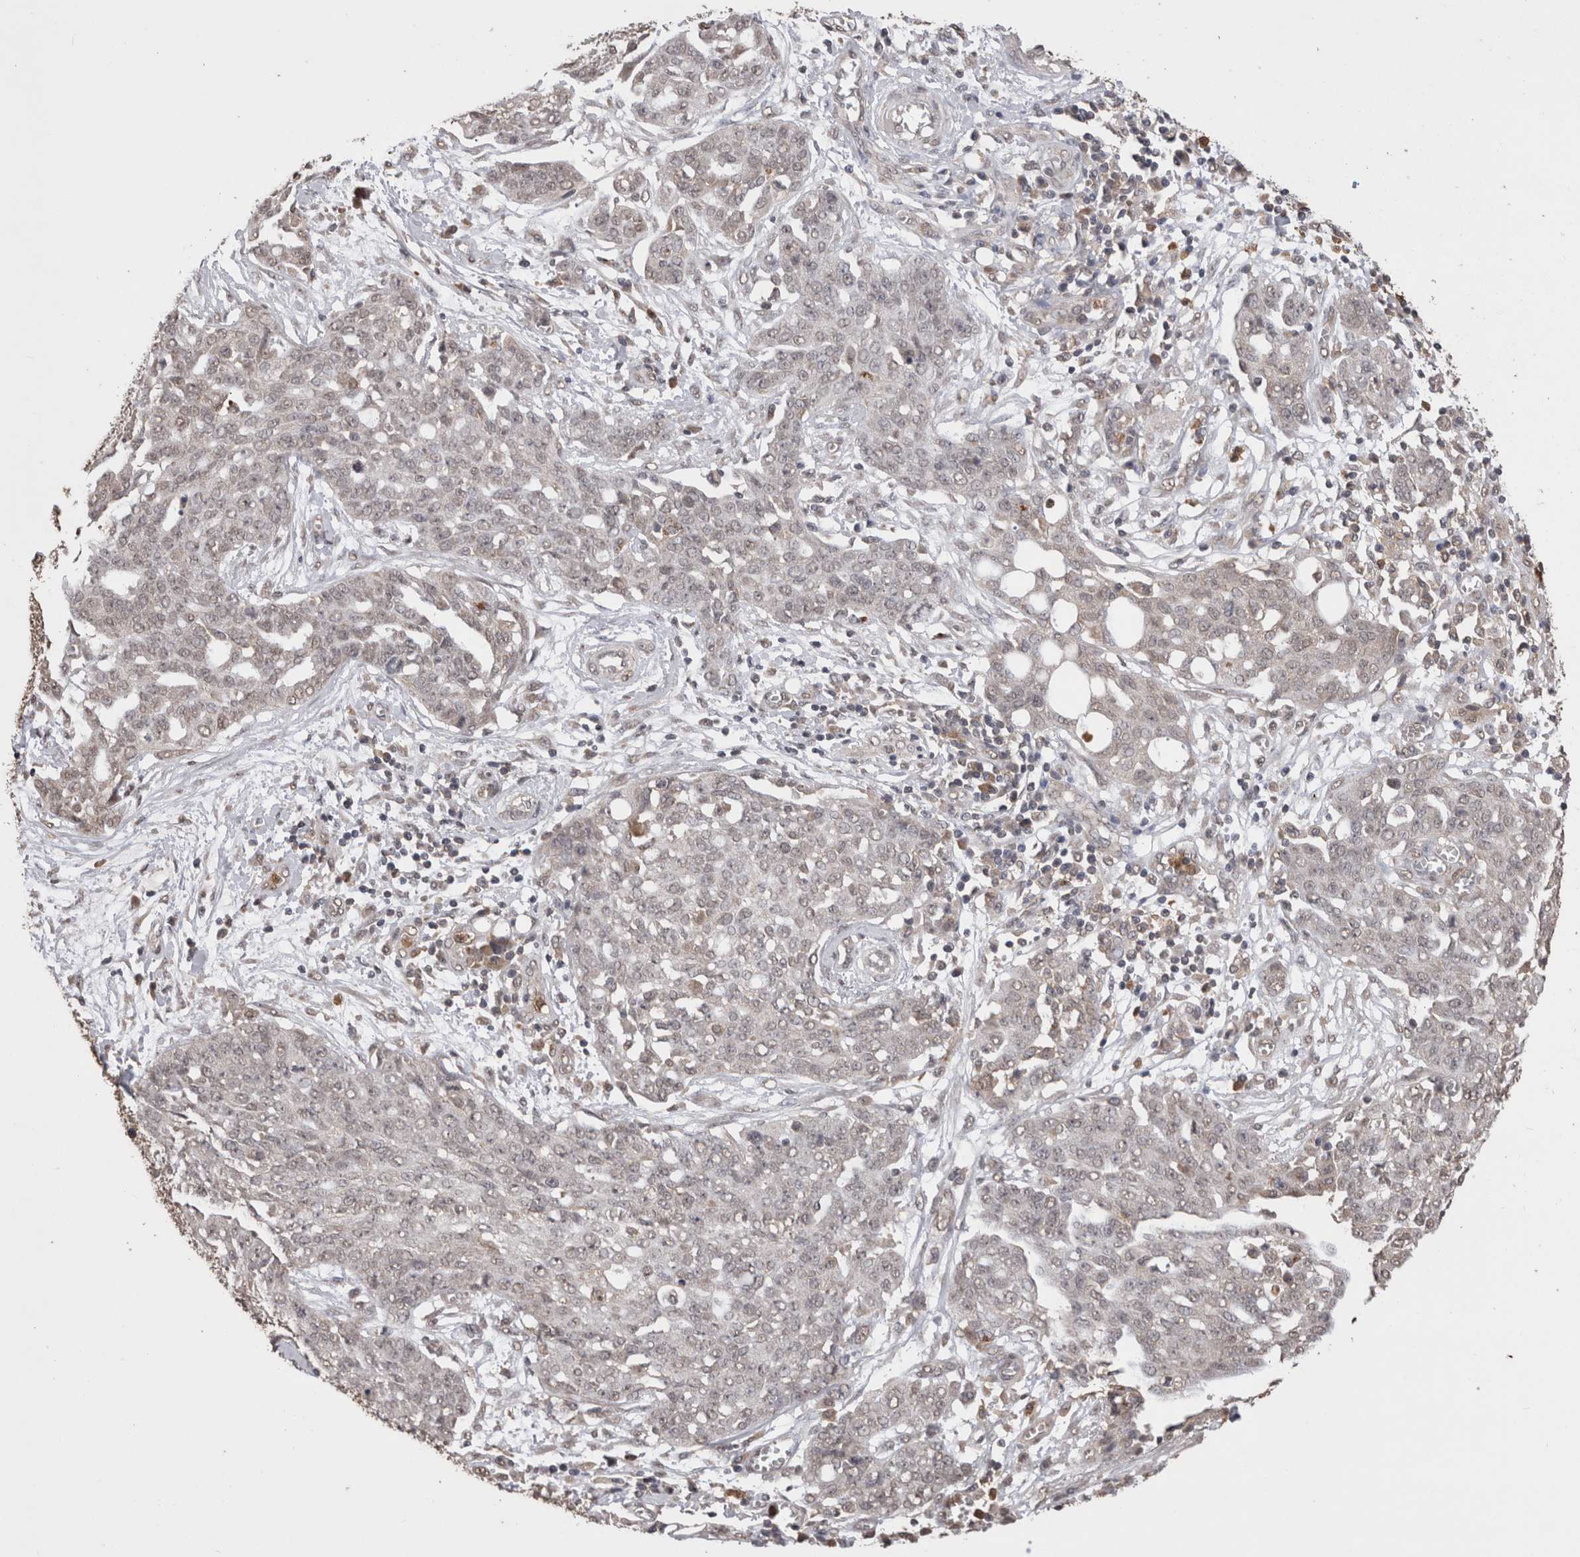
{"staining": {"intensity": "negative", "quantity": "none", "location": "none"}, "tissue": "ovarian cancer", "cell_type": "Tumor cells", "image_type": "cancer", "snomed": [{"axis": "morphology", "description": "Cystadenocarcinoma, serous, NOS"}, {"axis": "topography", "description": "Soft tissue"}, {"axis": "topography", "description": "Ovary"}], "caption": "Photomicrograph shows no protein positivity in tumor cells of ovarian cancer (serous cystadenocarcinoma) tissue.", "gene": "GRK5", "patient": {"sex": "female", "age": 57}}